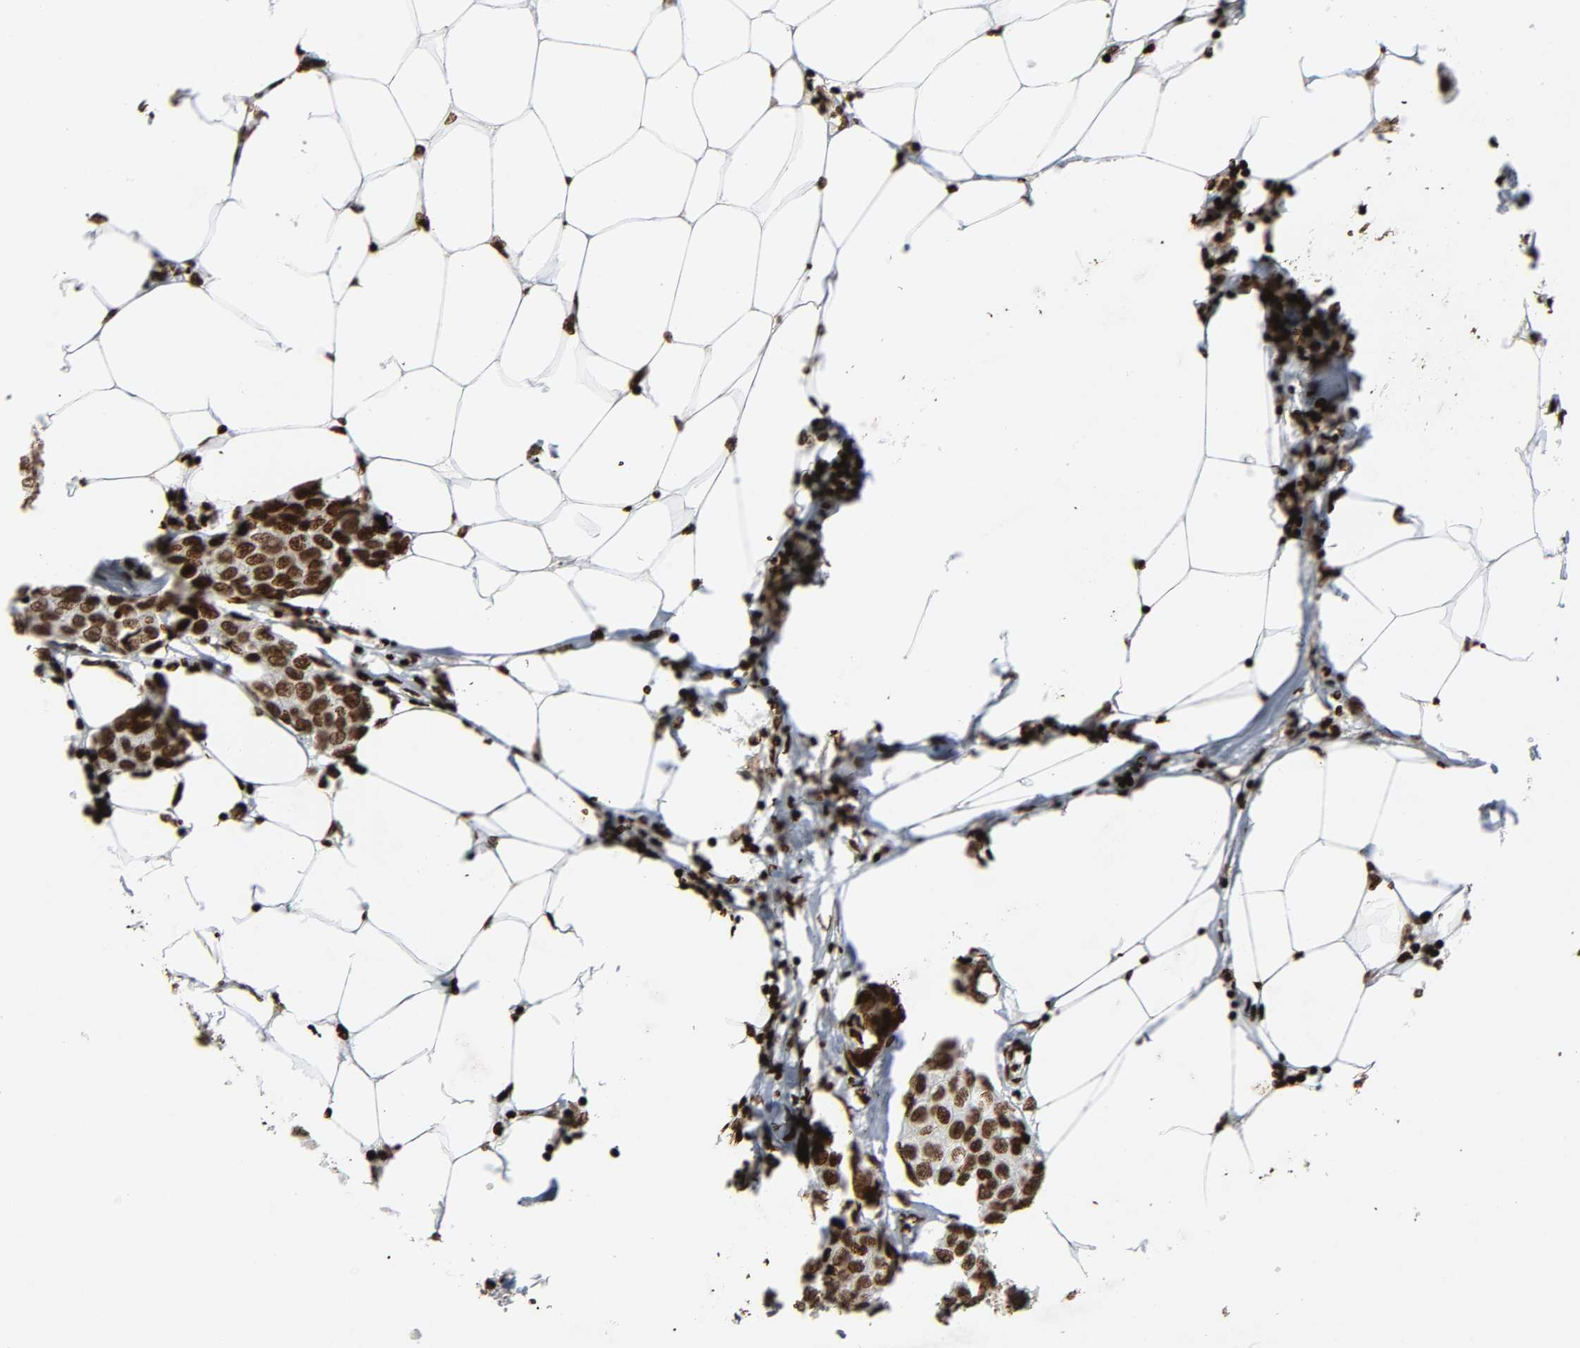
{"staining": {"intensity": "strong", "quantity": ">75%", "location": "nuclear"}, "tissue": "breast cancer", "cell_type": "Tumor cells", "image_type": "cancer", "snomed": [{"axis": "morphology", "description": "Duct carcinoma"}, {"axis": "topography", "description": "Breast"}], "caption": "A brown stain labels strong nuclear expression of a protein in breast cancer (invasive ductal carcinoma) tumor cells.", "gene": "RXRA", "patient": {"sex": "female", "age": 80}}